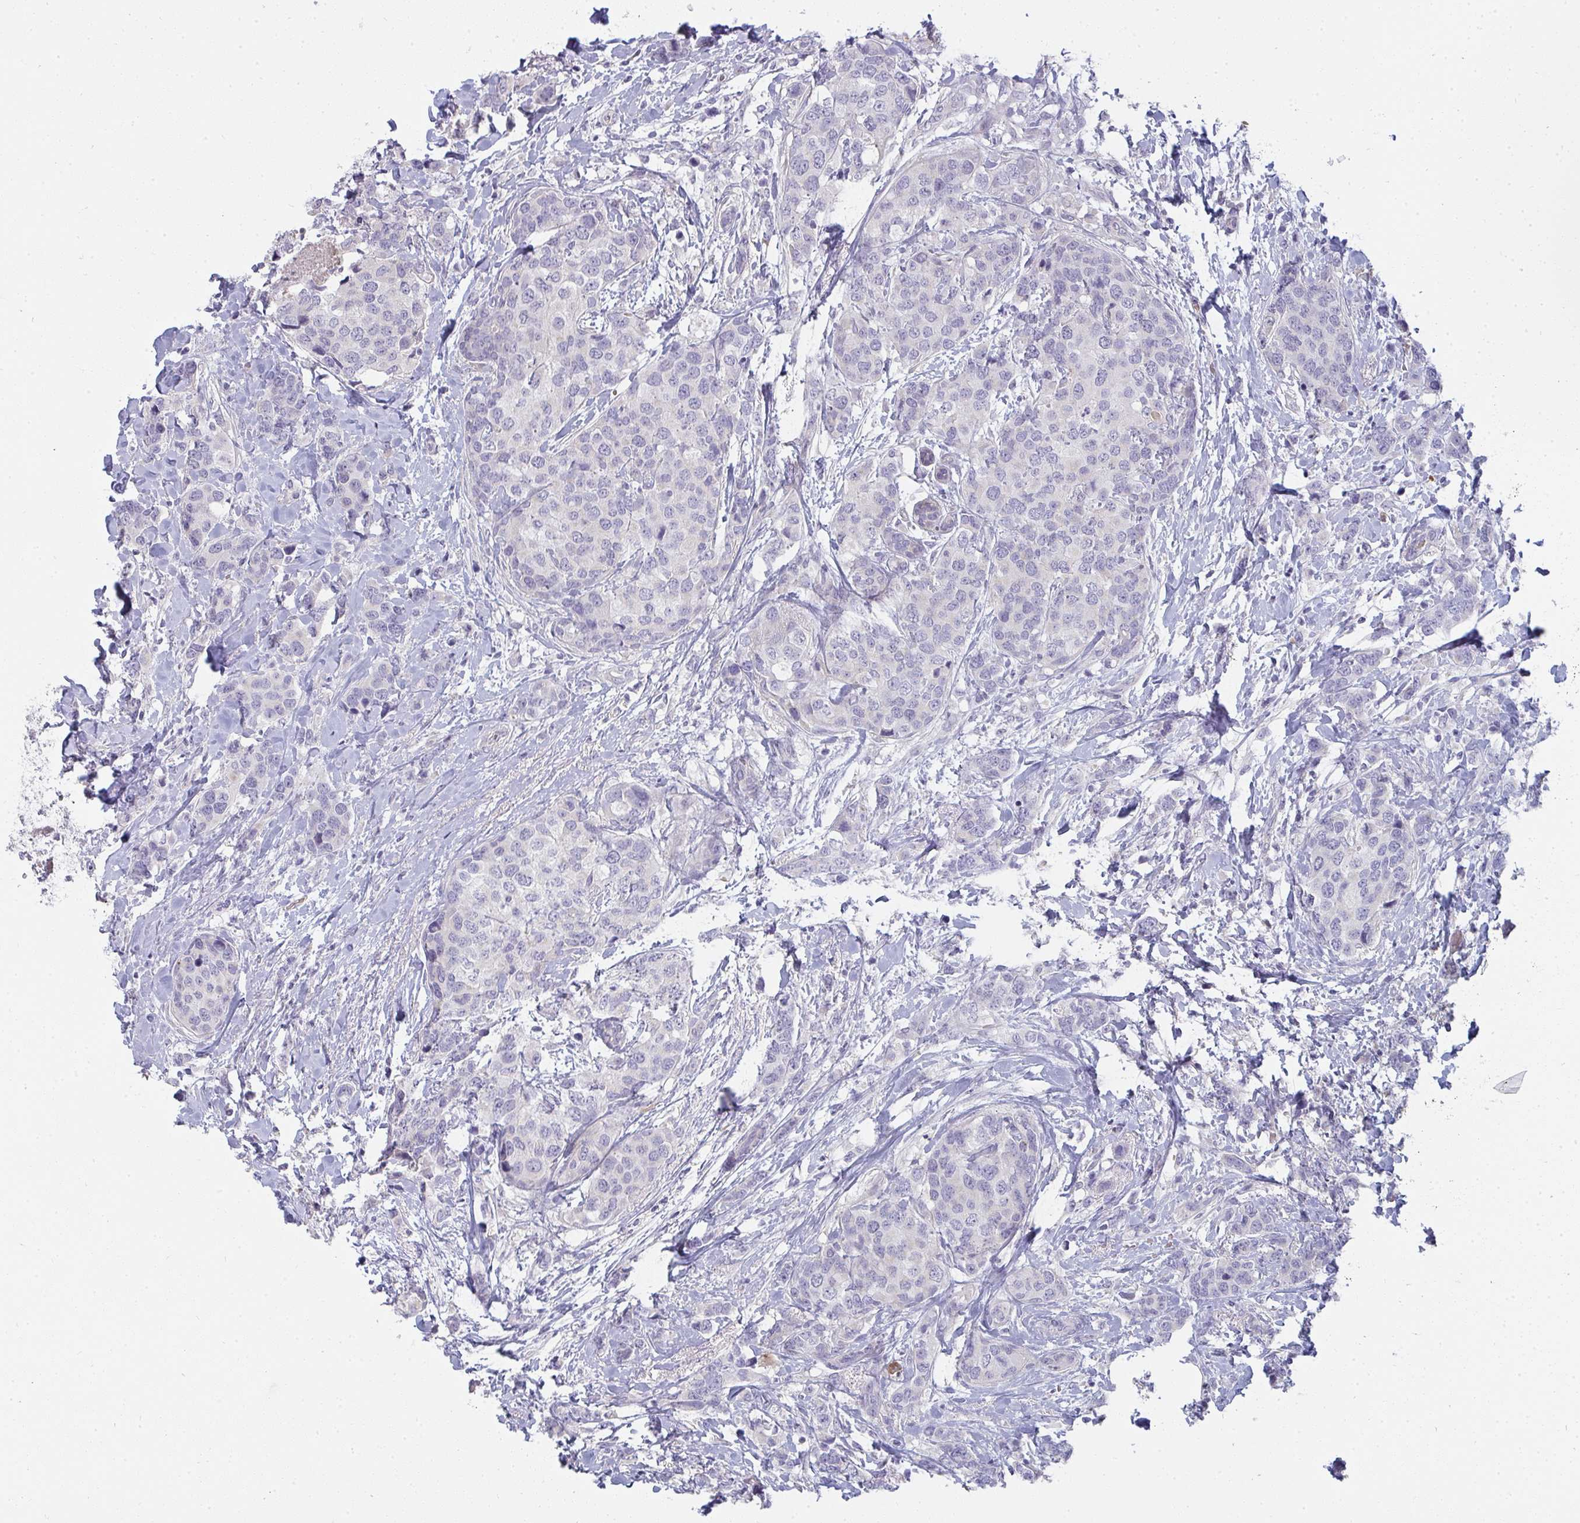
{"staining": {"intensity": "negative", "quantity": "none", "location": "none"}, "tissue": "breast cancer", "cell_type": "Tumor cells", "image_type": "cancer", "snomed": [{"axis": "morphology", "description": "Lobular carcinoma"}, {"axis": "topography", "description": "Breast"}], "caption": "Immunohistochemical staining of human breast lobular carcinoma demonstrates no significant positivity in tumor cells.", "gene": "SHB", "patient": {"sex": "female", "age": 59}}